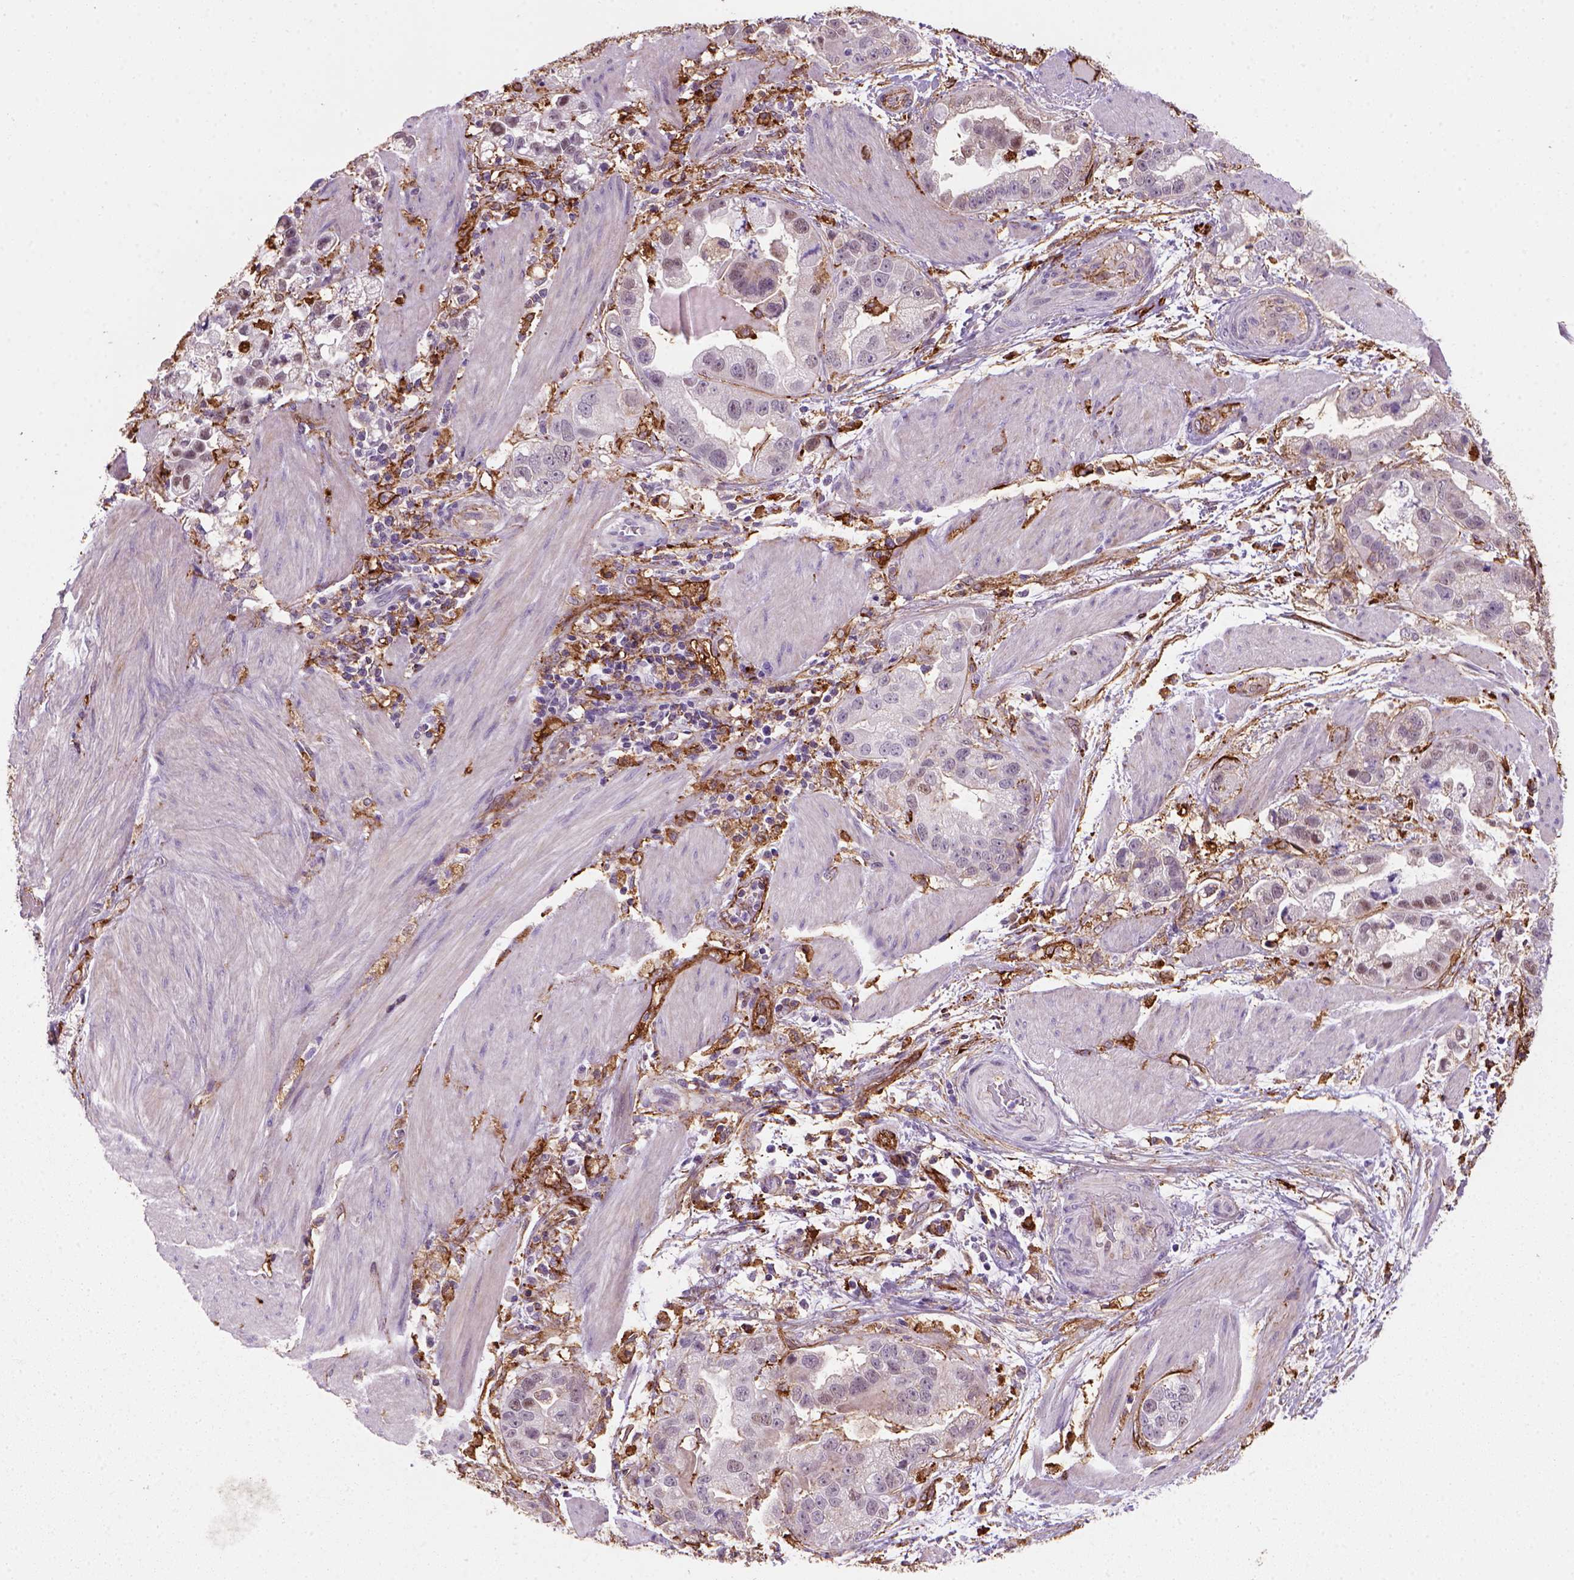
{"staining": {"intensity": "negative", "quantity": "none", "location": "none"}, "tissue": "stomach cancer", "cell_type": "Tumor cells", "image_type": "cancer", "snomed": [{"axis": "morphology", "description": "Adenocarcinoma, NOS"}, {"axis": "topography", "description": "Stomach"}], "caption": "Immunohistochemistry of stomach cancer (adenocarcinoma) displays no staining in tumor cells.", "gene": "MARCKS", "patient": {"sex": "male", "age": 59}}